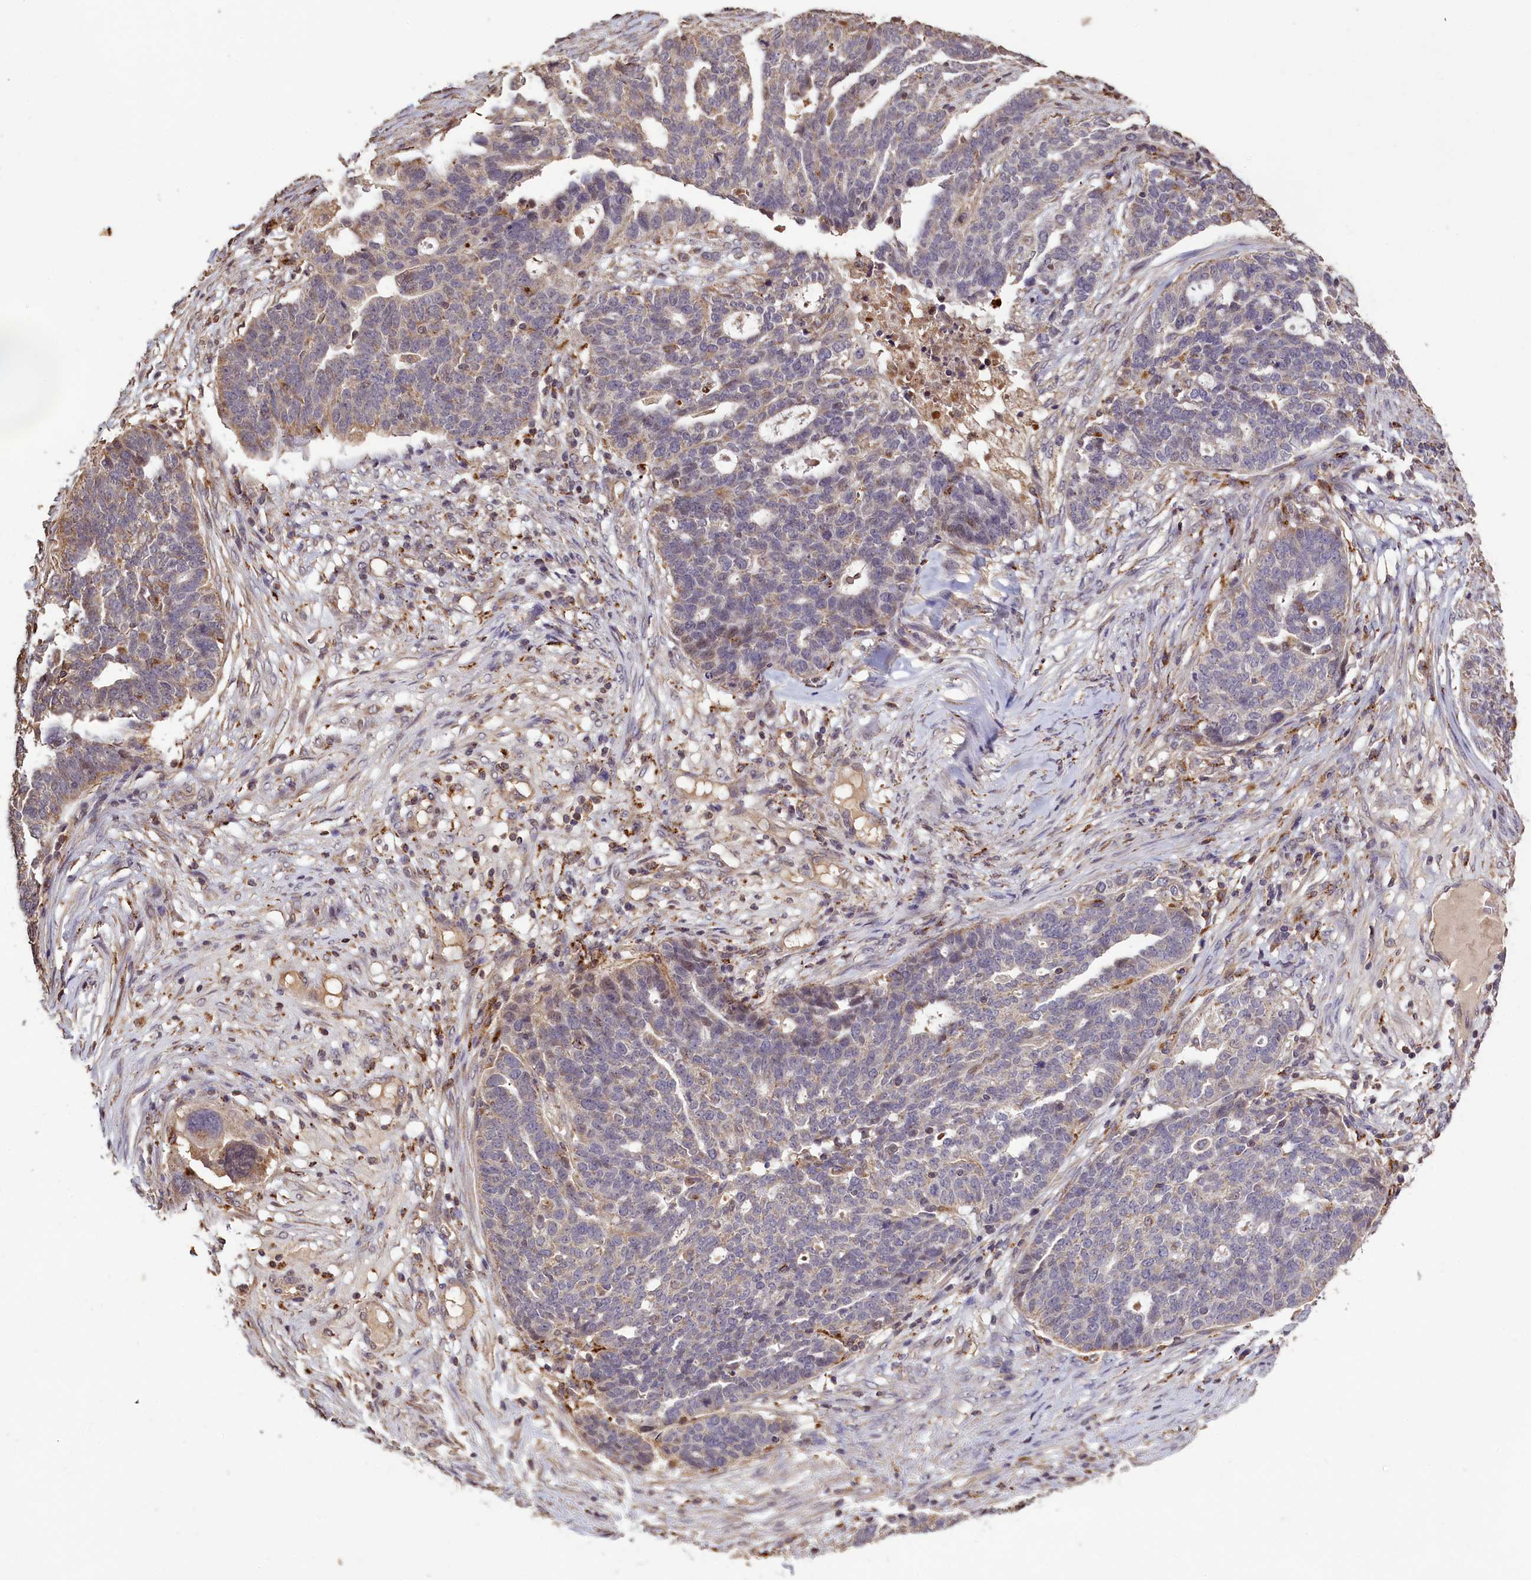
{"staining": {"intensity": "weak", "quantity": "<25%", "location": "cytoplasmic/membranous,nuclear"}, "tissue": "ovarian cancer", "cell_type": "Tumor cells", "image_type": "cancer", "snomed": [{"axis": "morphology", "description": "Cystadenocarcinoma, serous, NOS"}, {"axis": "topography", "description": "Ovary"}], "caption": "Histopathology image shows no protein expression in tumor cells of ovarian serous cystadenocarcinoma tissue.", "gene": "CLRN2", "patient": {"sex": "female", "age": 59}}